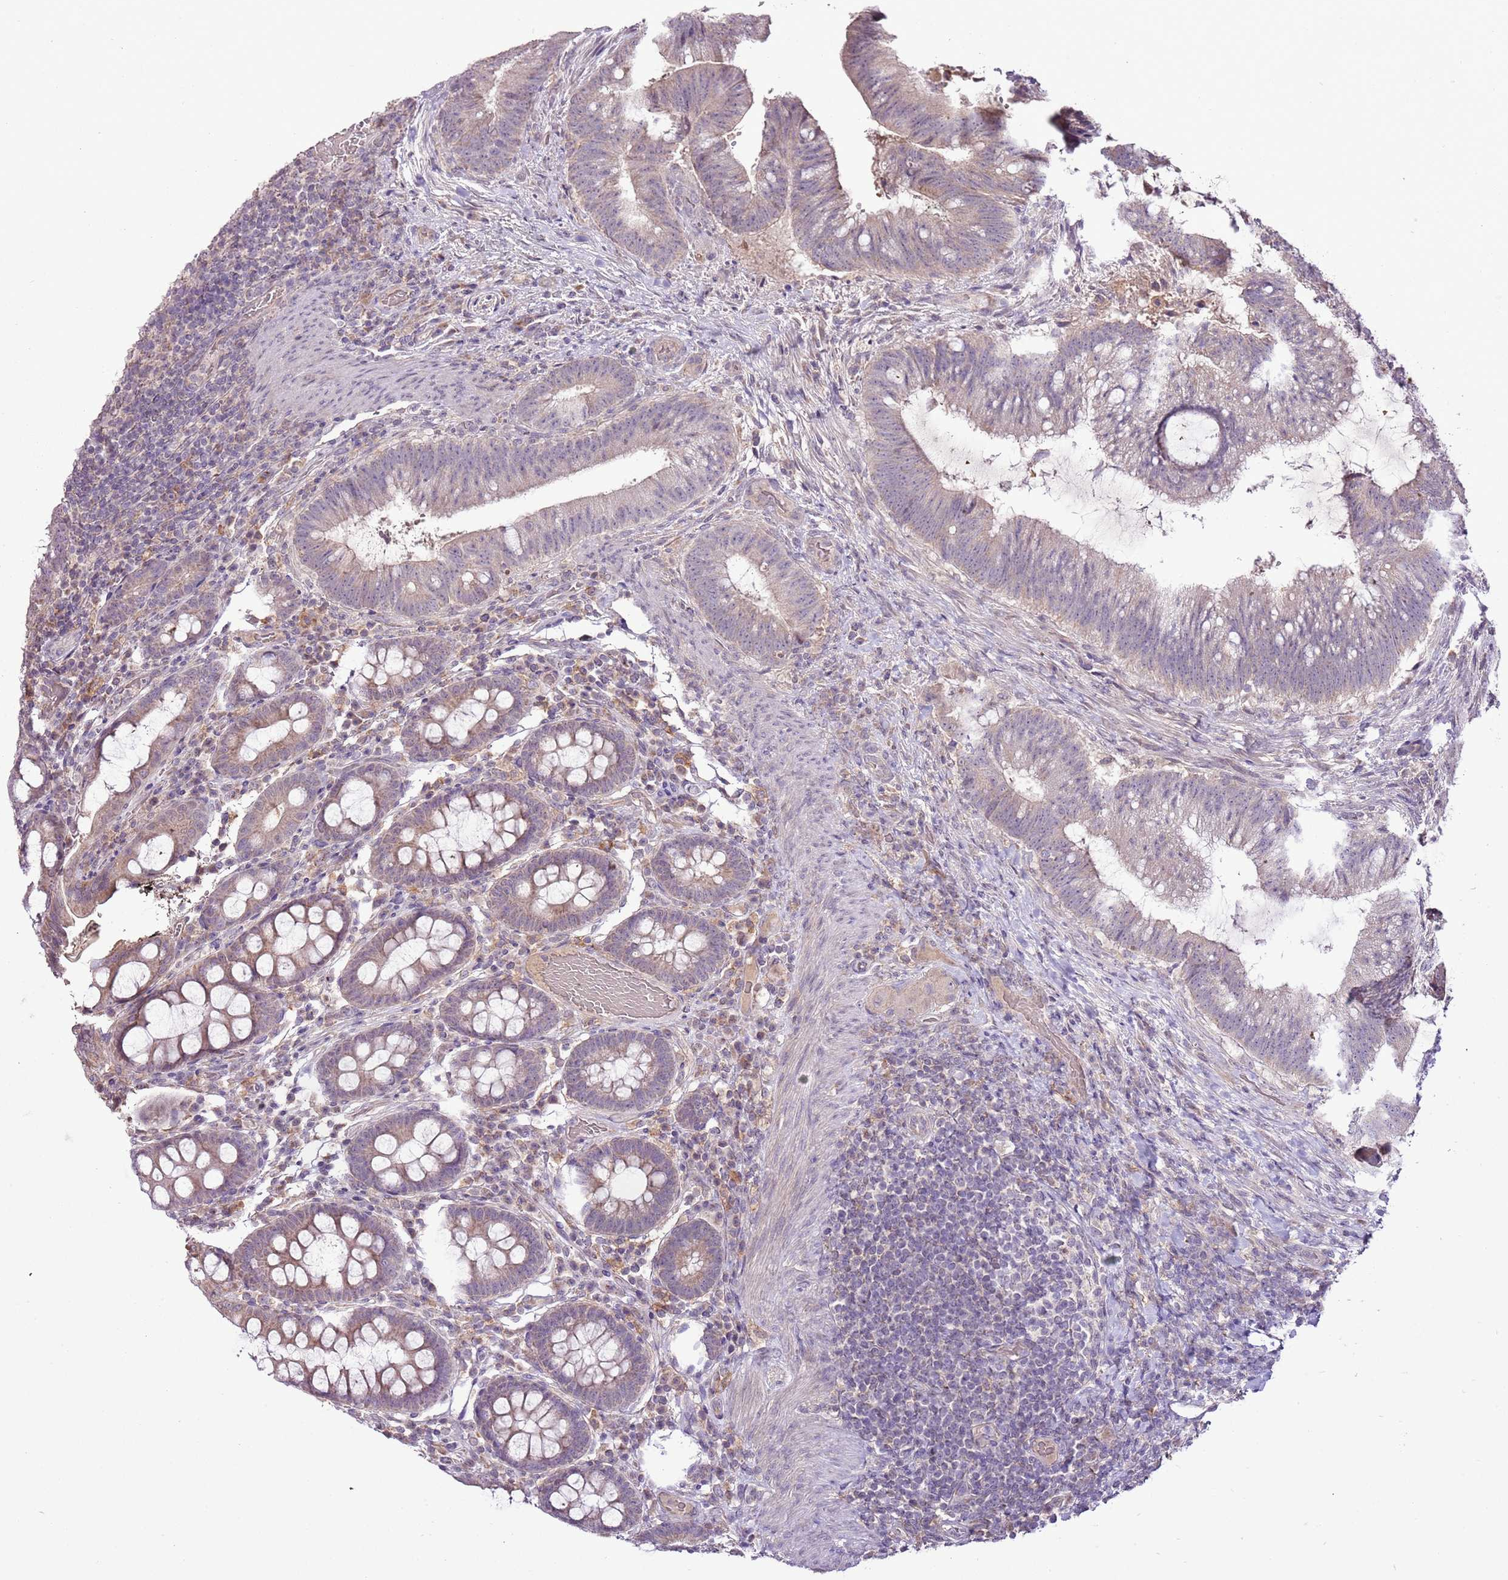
{"staining": {"intensity": "weak", "quantity": "<25%", "location": "cytoplasmic/membranous"}, "tissue": "colorectal cancer", "cell_type": "Tumor cells", "image_type": "cancer", "snomed": [{"axis": "morphology", "description": "Adenocarcinoma, NOS"}, {"axis": "topography", "description": "Colon"}], "caption": "IHC photomicrograph of neoplastic tissue: adenocarcinoma (colorectal) stained with DAB (3,3'-diaminobenzidine) exhibits no significant protein expression in tumor cells.", "gene": "CMKLR1", "patient": {"sex": "female", "age": 43}}